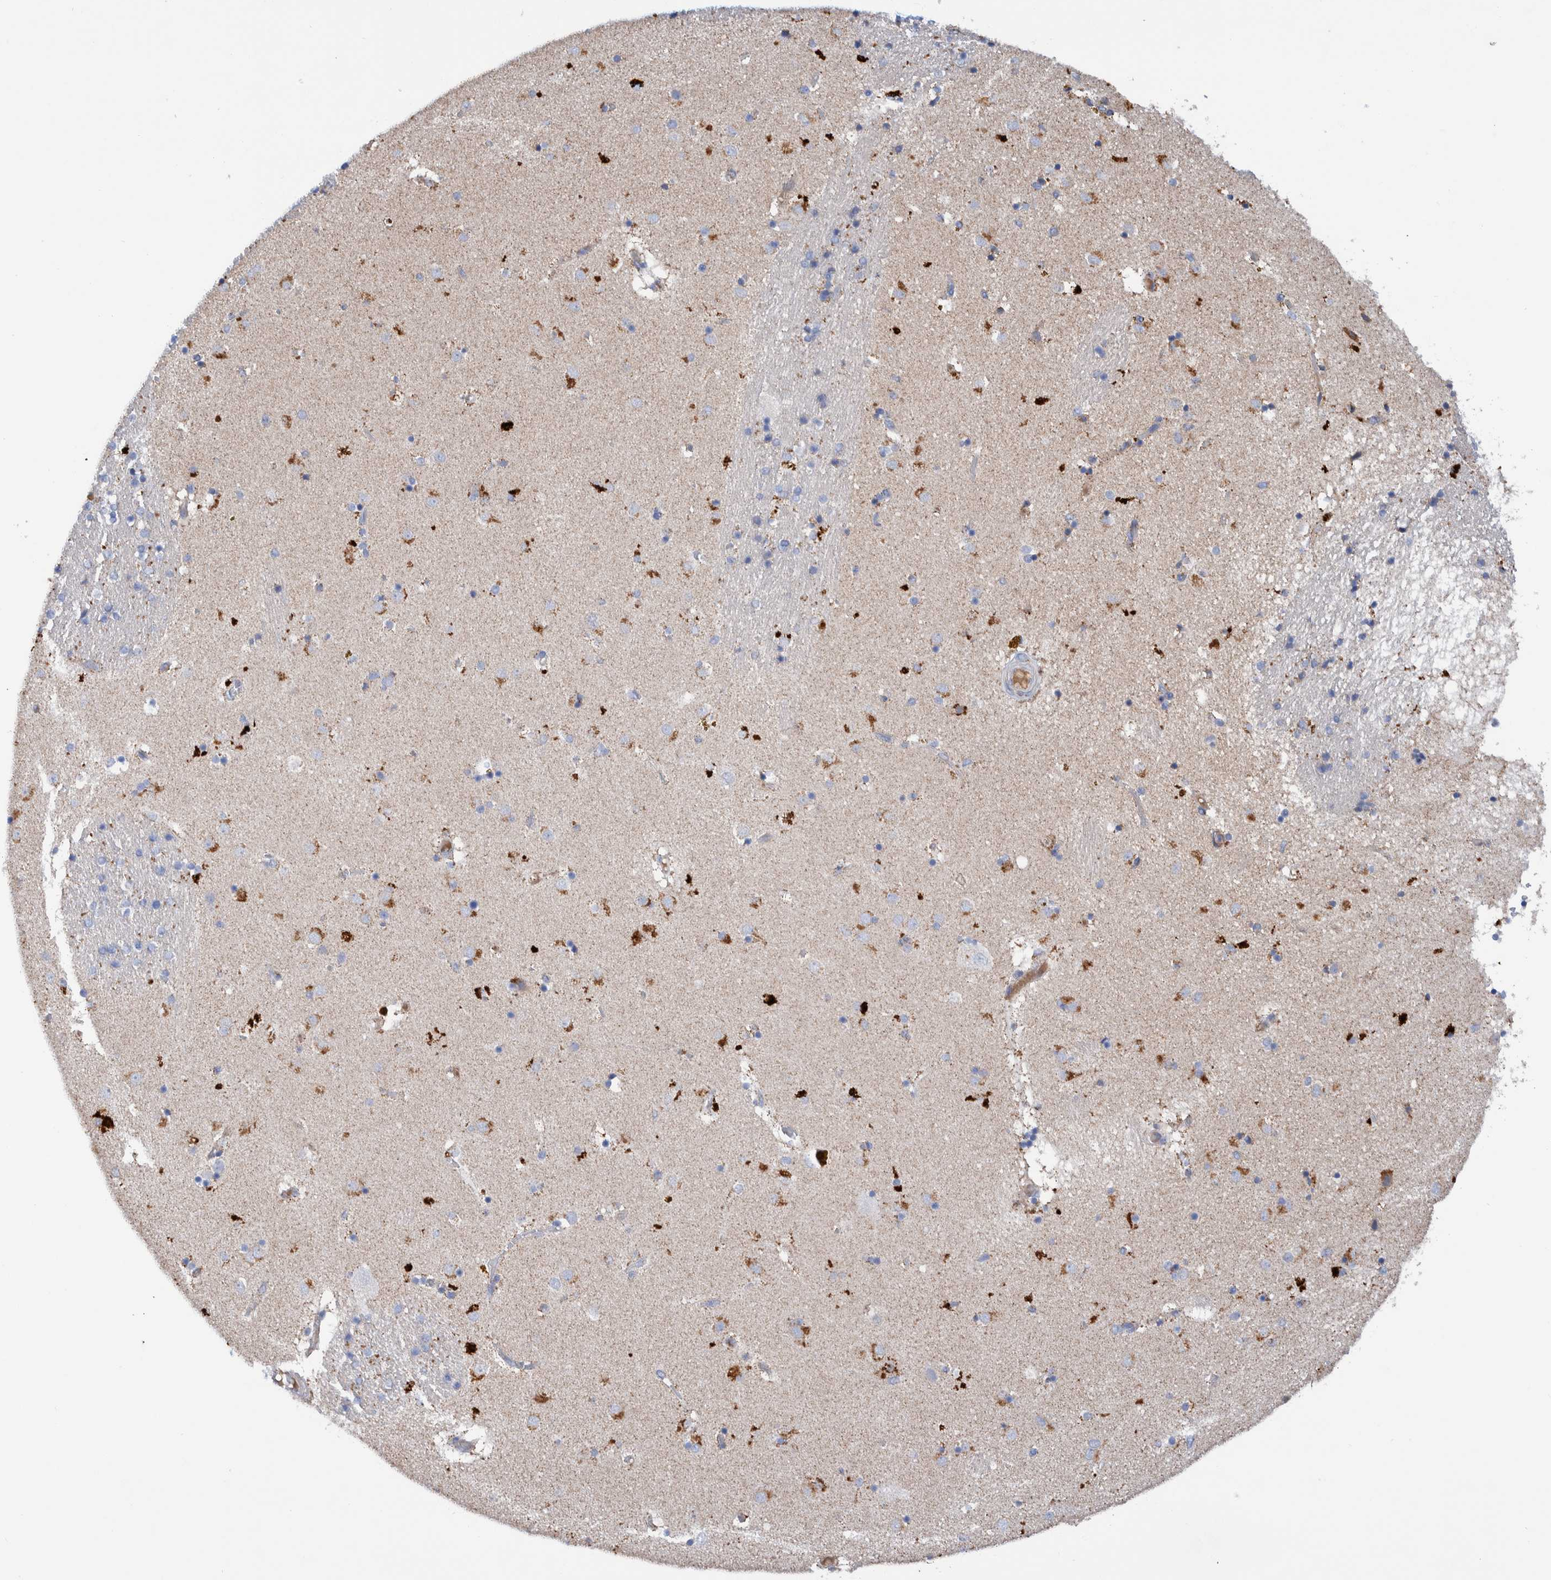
{"staining": {"intensity": "moderate", "quantity": "25%-75%", "location": "cytoplasmic/membranous"}, "tissue": "caudate", "cell_type": "Glial cells", "image_type": "normal", "snomed": [{"axis": "morphology", "description": "Normal tissue, NOS"}, {"axis": "topography", "description": "Lateral ventricle wall"}], "caption": "High-power microscopy captured an IHC histopathology image of unremarkable caudate, revealing moderate cytoplasmic/membranous staining in about 25%-75% of glial cells.", "gene": "DECR1", "patient": {"sex": "male", "age": 70}}